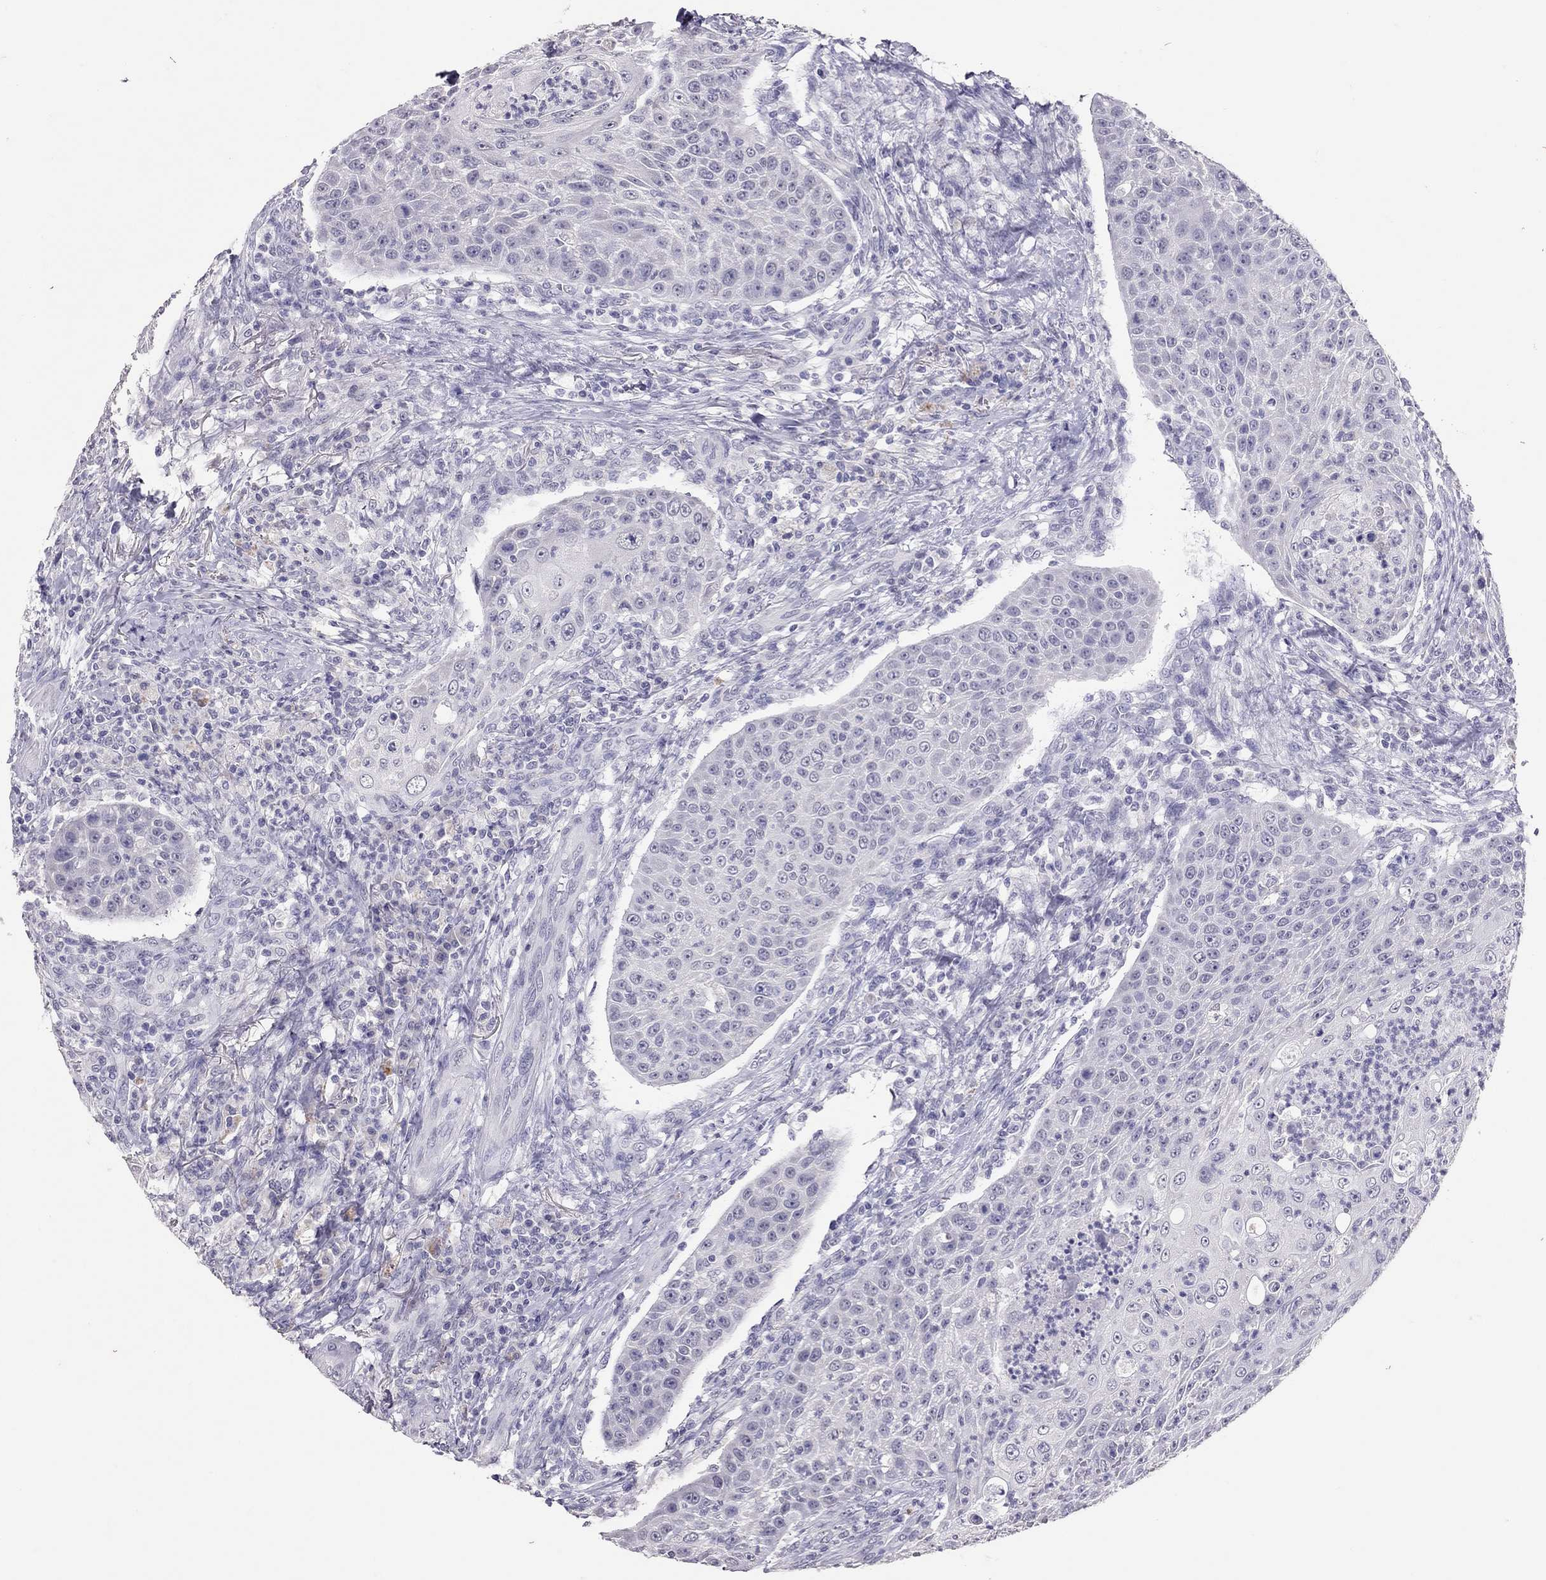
{"staining": {"intensity": "negative", "quantity": "none", "location": "none"}, "tissue": "head and neck cancer", "cell_type": "Tumor cells", "image_type": "cancer", "snomed": [{"axis": "morphology", "description": "Squamous cell carcinoma, NOS"}, {"axis": "topography", "description": "Head-Neck"}], "caption": "Head and neck cancer (squamous cell carcinoma) was stained to show a protein in brown. There is no significant expression in tumor cells.", "gene": "PSMB11", "patient": {"sex": "male", "age": 69}}